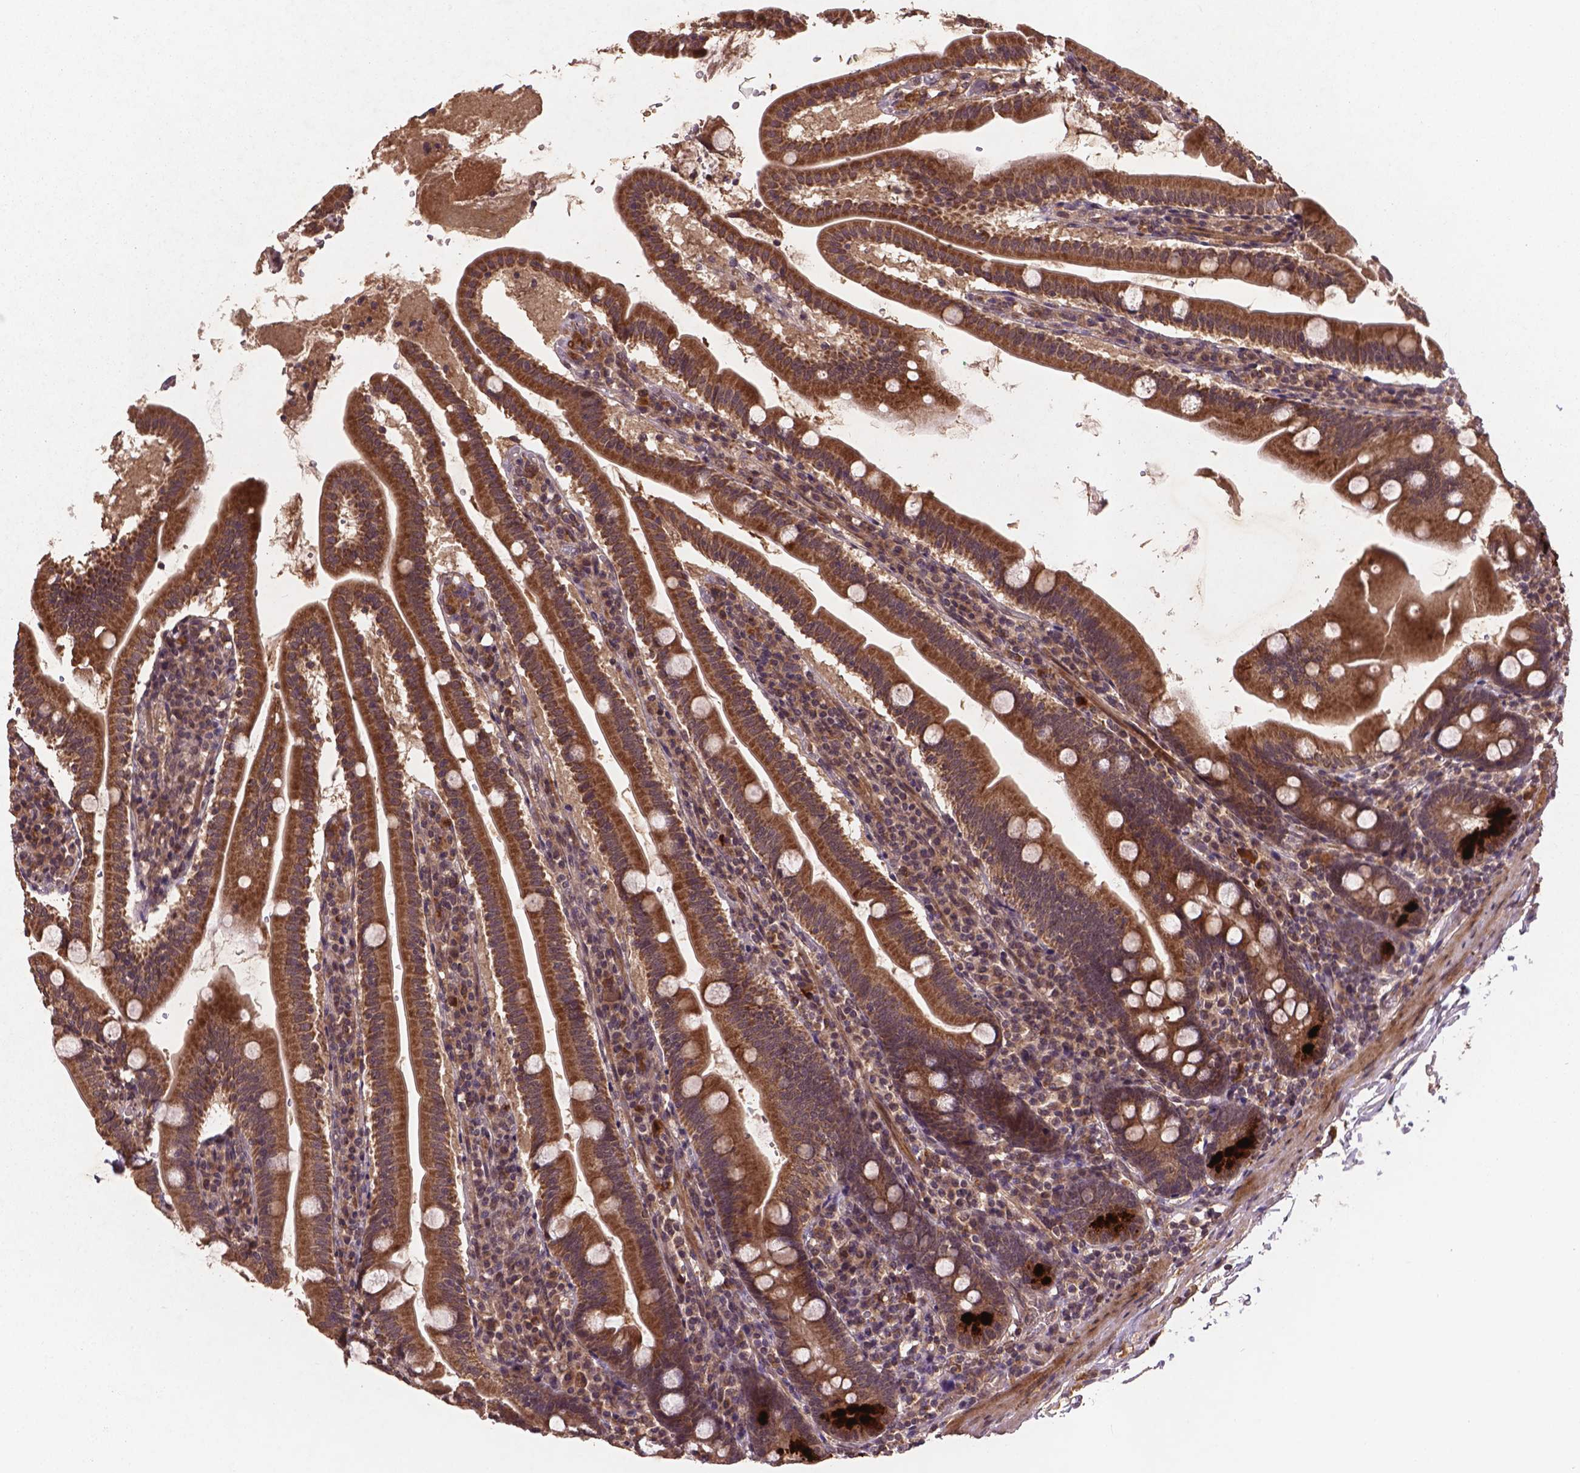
{"staining": {"intensity": "strong", "quantity": ">75%", "location": "cytoplasmic/membranous"}, "tissue": "duodenum", "cell_type": "Glandular cells", "image_type": "normal", "snomed": [{"axis": "morphology", "description": "Normal tissue, NOS"}, {"axis": "topography", "description": "Duodenum"}], "caption": "Immunohistochemistry (IHC) micrograph of normal duodenum: duodenum stained using IHC shows high levels of strong protein expression localized specifically in the cytoplasmic/membranous of glandular cells, appearing as a cytoplasmic/membranous brown color.", "gene": "NIPAL2", "patient": {"sex": "female", "age": 67}}